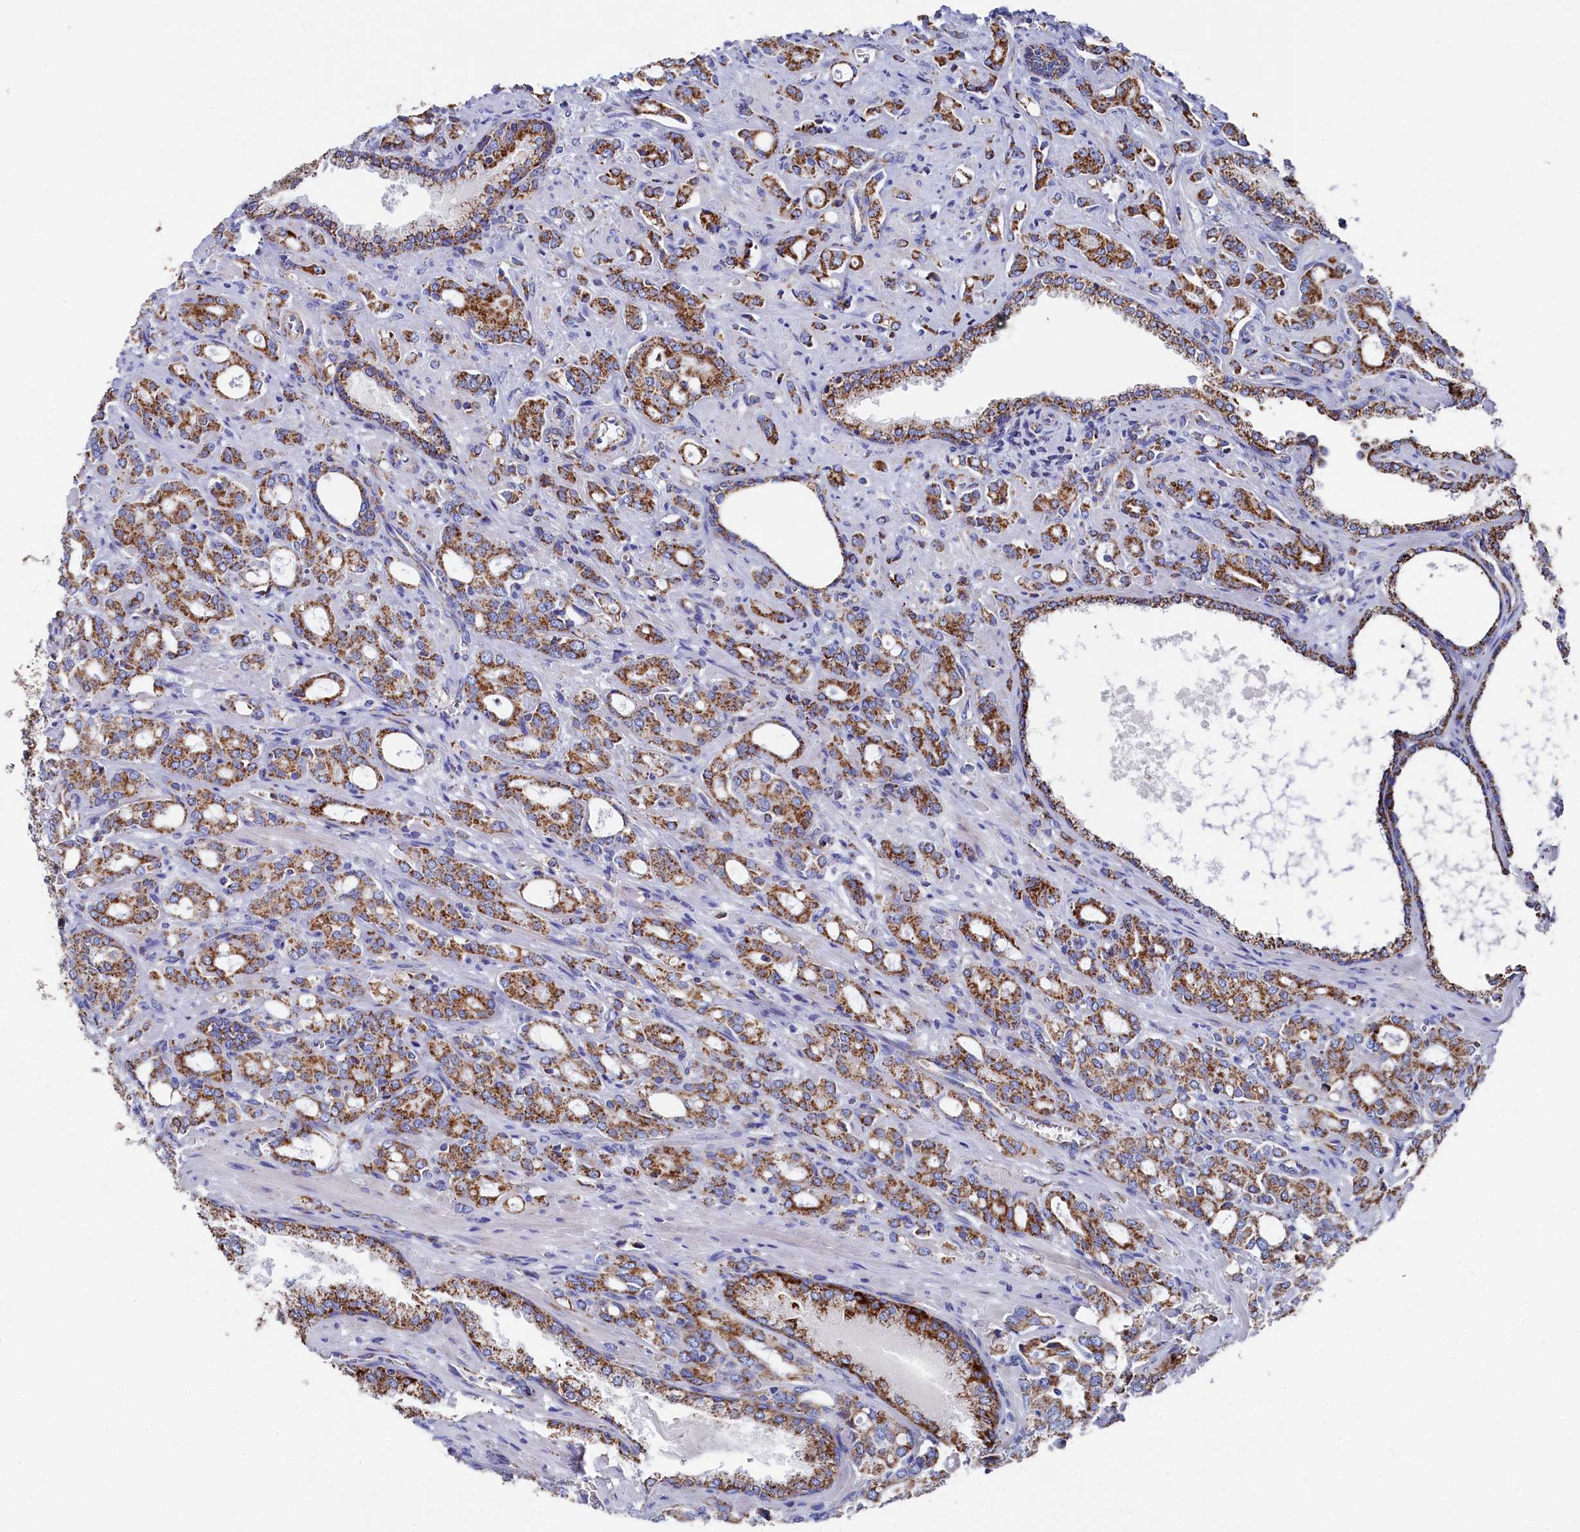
{"staining": {"intensity": "moderate", "quantity": ">75%", "location": "cytoplasmic/membranous"}, "tissue": "prostate cancer", "cell_type": "Tumor cells", "image_type": "cancer", "snomed": [{"axis": "morphology", "description": "Adenocarcinoma, High grade"}, {"axis": "topography", "description": "Prostate"}], "caption": "Prostate cancer (adenocarcinoma (high-grade)) stained with a brown dye exhibits moderate cytoplasmic/membranous positive positivity in approximately >75% of tumor cells.", "gene": "MMAB", "patient": {"sex": "male", "age": 72}}